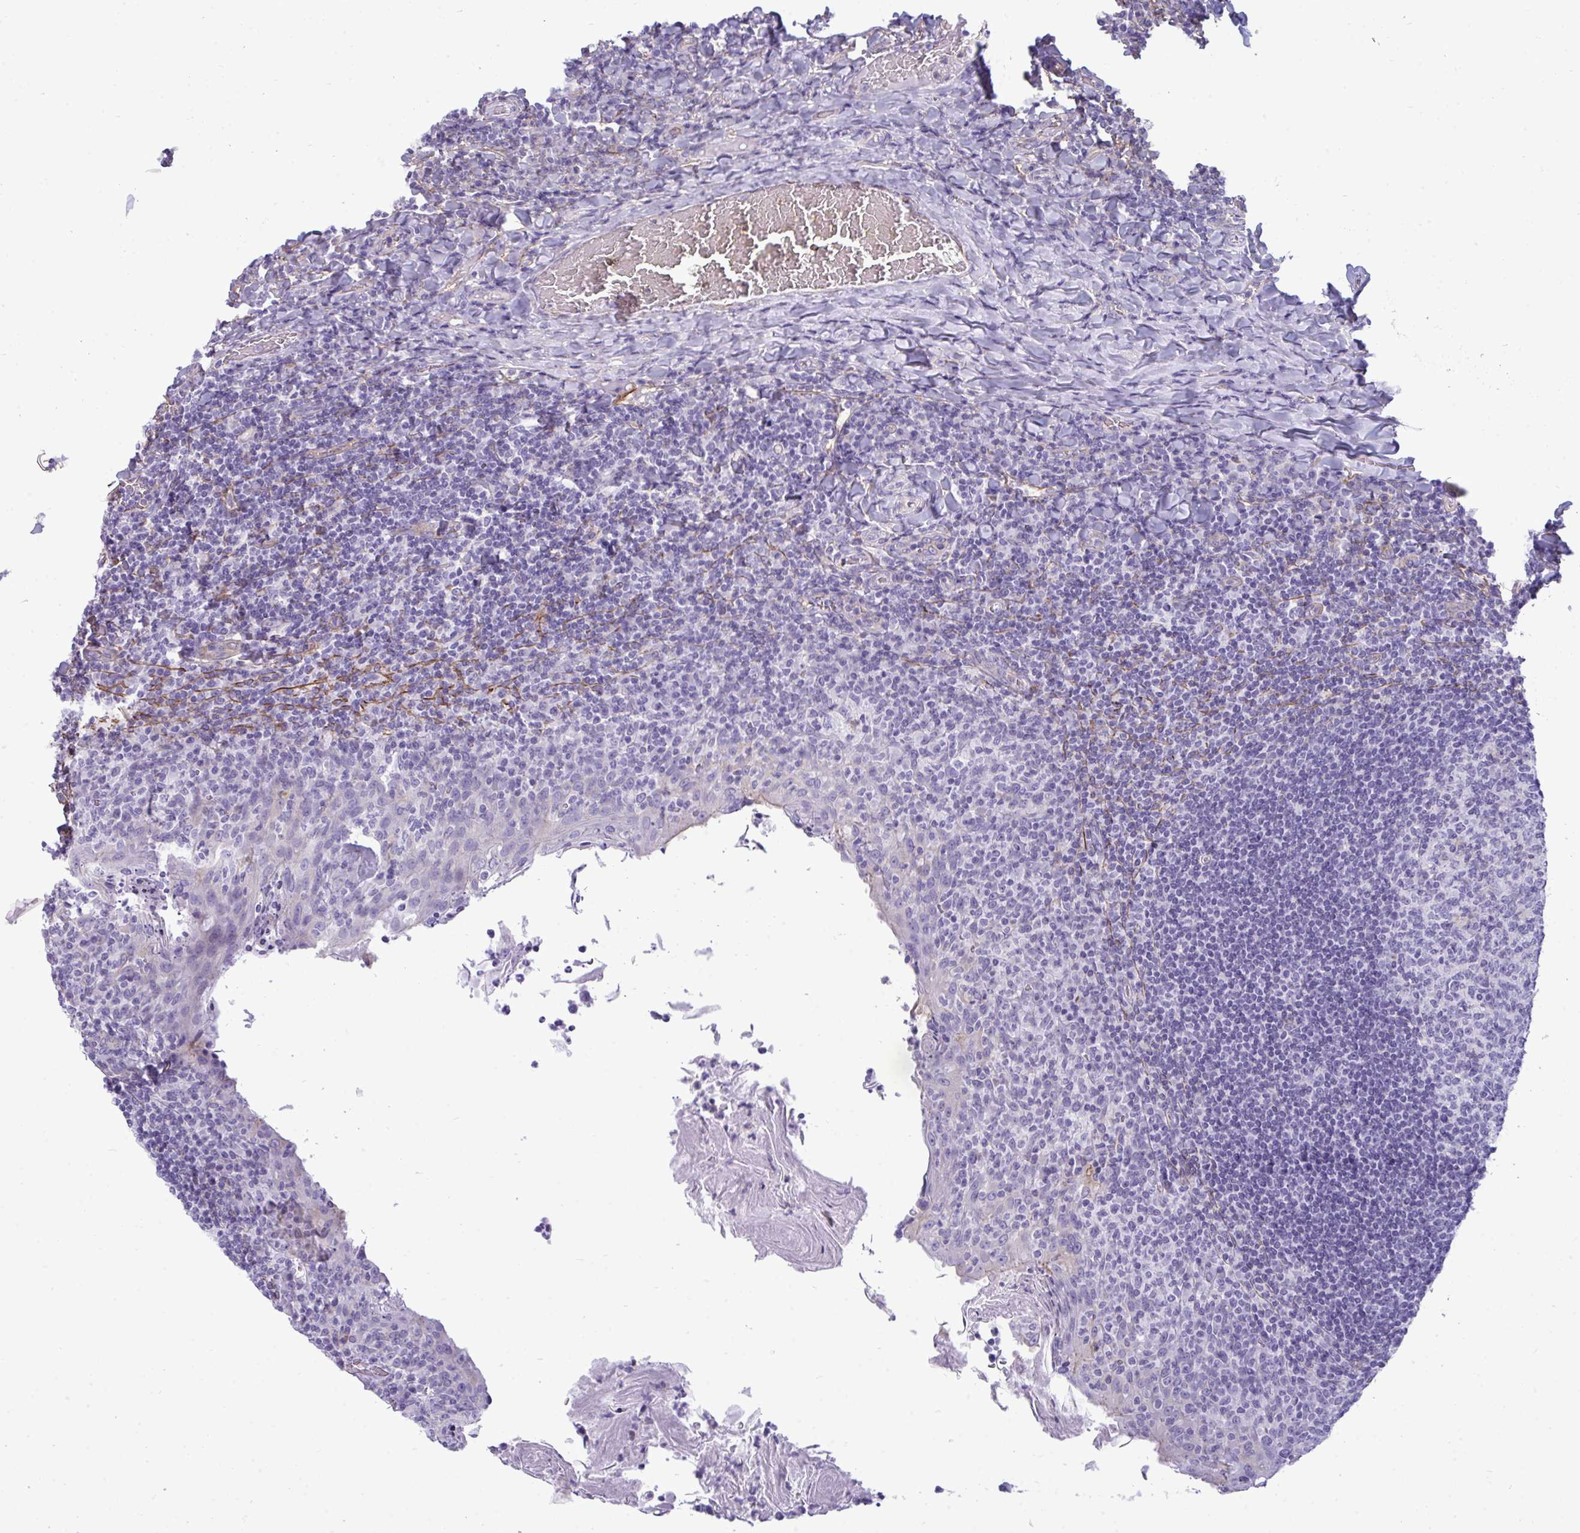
{"staining": {"intensity": "negative", "quantity": "none", "location": "none"}, "tissue": "tonsil", "cell_type": "Germinal center cells", "image_type": "normal", "snomed": [{"axis": "morphology", "description": "Normal tissue, NOS"}, {"axis": "topography", "description": "Tonsil"}], "caption": "High power microscopy histopathology image of an immunohistochemistry image of normal tonsil, revealing no significant staining in germinal center cells.", "gene": "MYH10", "patient": {"sex": "female", "age": 10}}